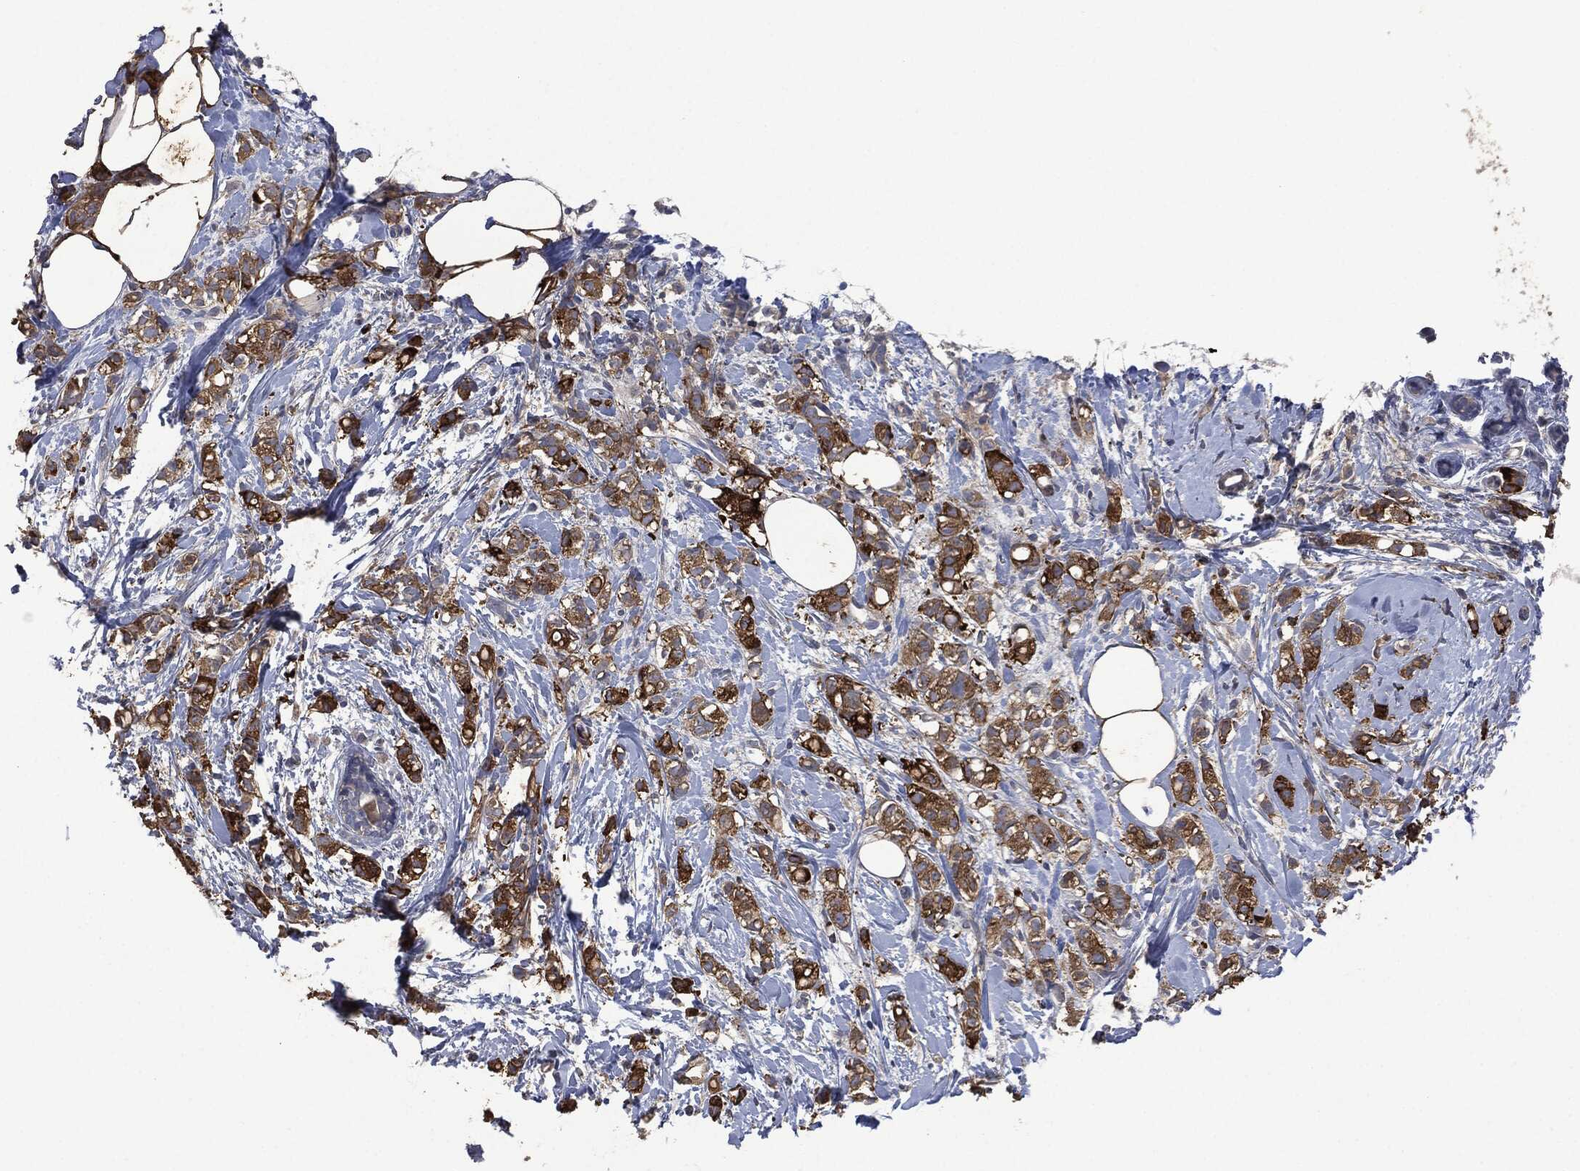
{"staining": {"intensity": "strong", "quantity": "25%-75%", "location": "cytoplasmic/membranous"}, "tissue": "breast cancer", "cell_type": "Tumor cells", "image_type": "cancer", "snomed": [{"axis": "morphology", "description": "Normal tissue, NOS"}, {"axis": "morphology", "description": "Duct carcinoma"}, {"axis": "topography", "description": "Breast"}], "caption": "Immunohistochemical staining of breast cancer (infiltrating ductal carcinoma) displays strong cytoplasmic/membranous protein expression in approximately 25%-75% of tumor cells. (Stains: DAB in brown, nuclei in blue, Microscopy: brightfield microscopy at high magnification).", "gene": "MSLN", "patient": {"sex": "female", "age": 44}}